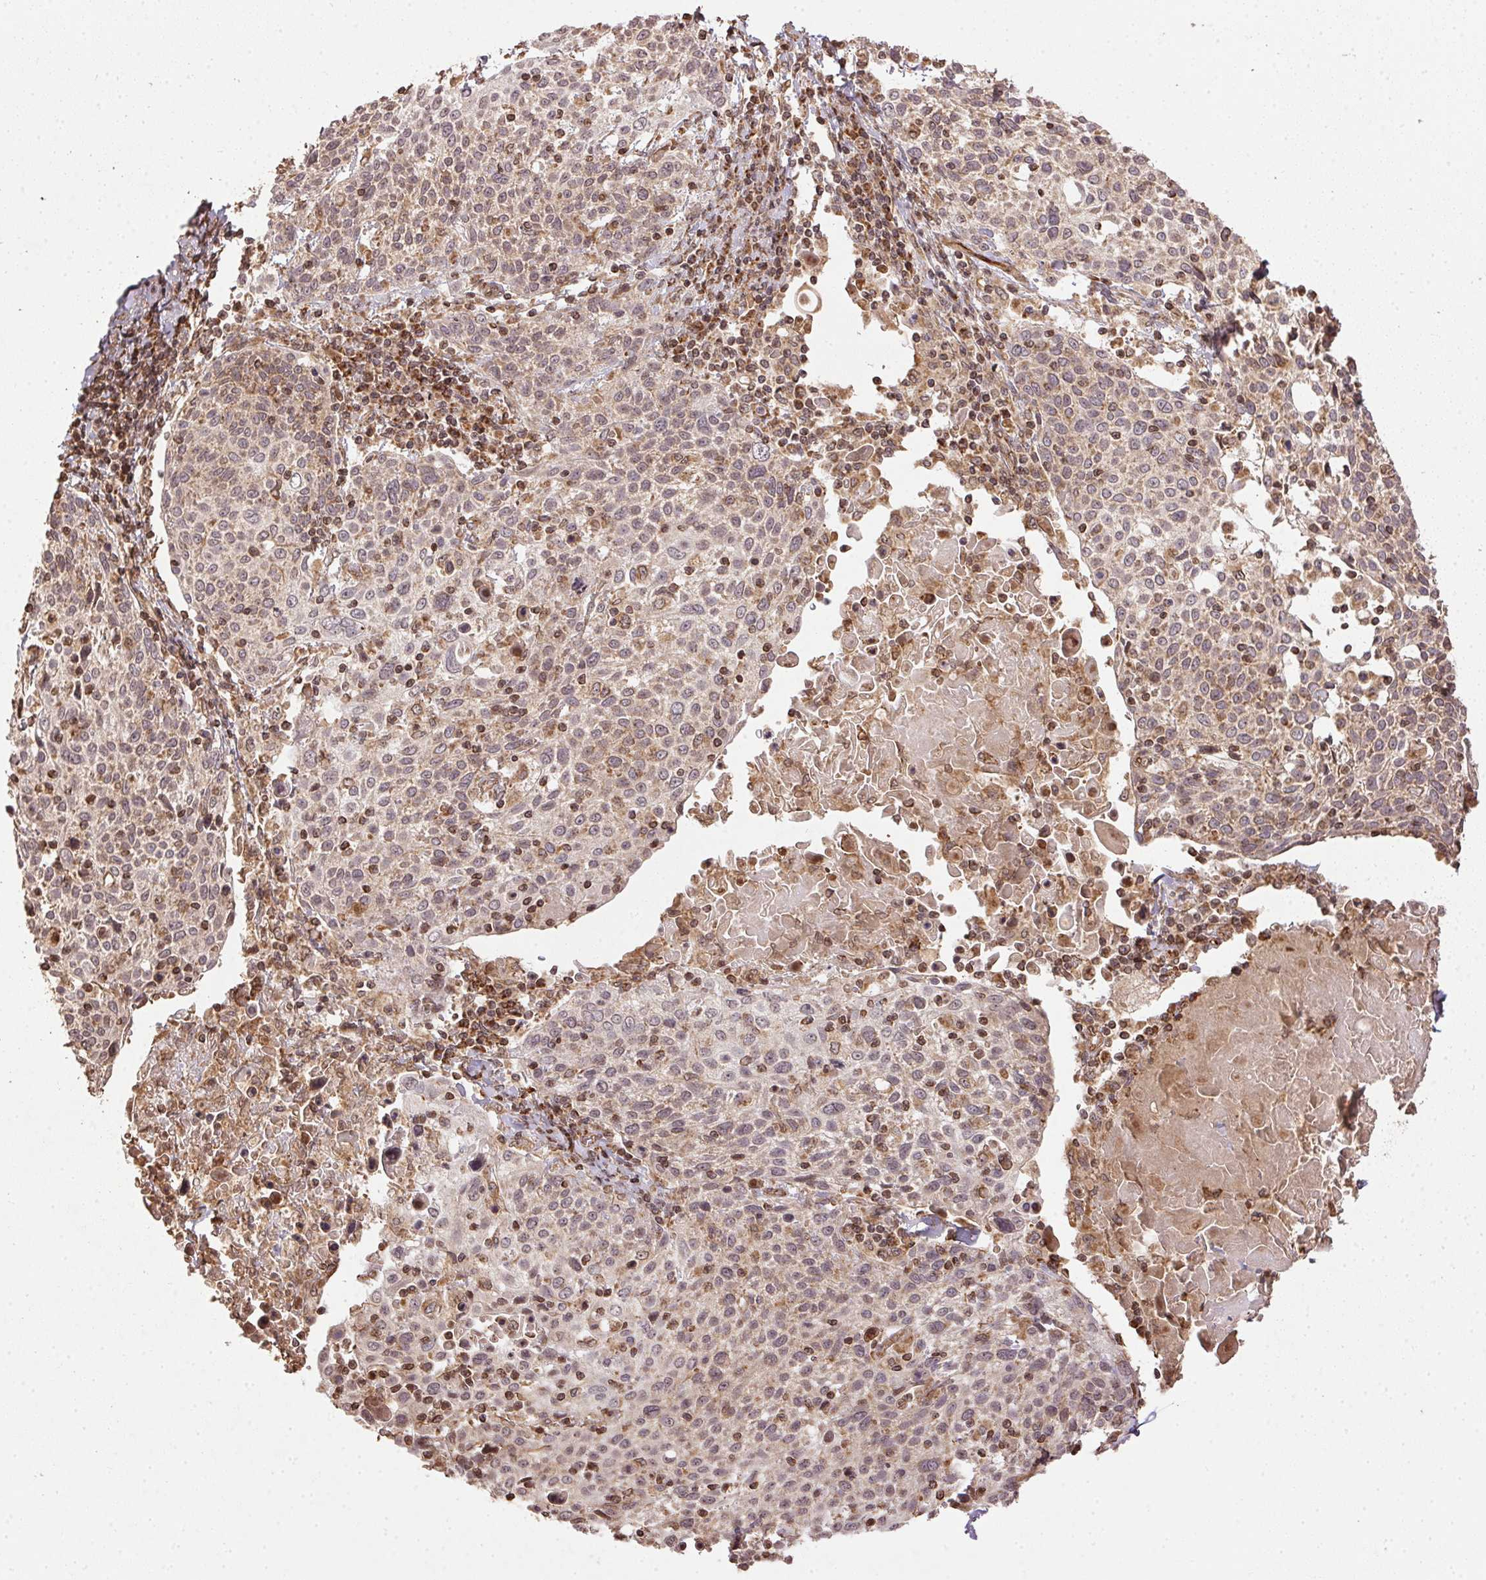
{"staining": {"intensity": "weak", "quantity": "25%-75%", "location": "cytoplasmic/membranous"}, "tissue": "cervical cancer", "cell_type": "Tumor cells", "image_type": "cancer", "snomed": [{"axis": "morphology", "description": "Squamous cell carcinoma, NOS"}, {"axis": "topography", "description": "Cervix"}], "caption": "Immunohistochemical staining of human squamous cell carcinoma (cervical) displays low levels of weak cytoplasmic/membranous staining in about 25%-75% of tumor cells.", "gene": "SPRED2", "patient": {"sex": "female", "age": 61}}